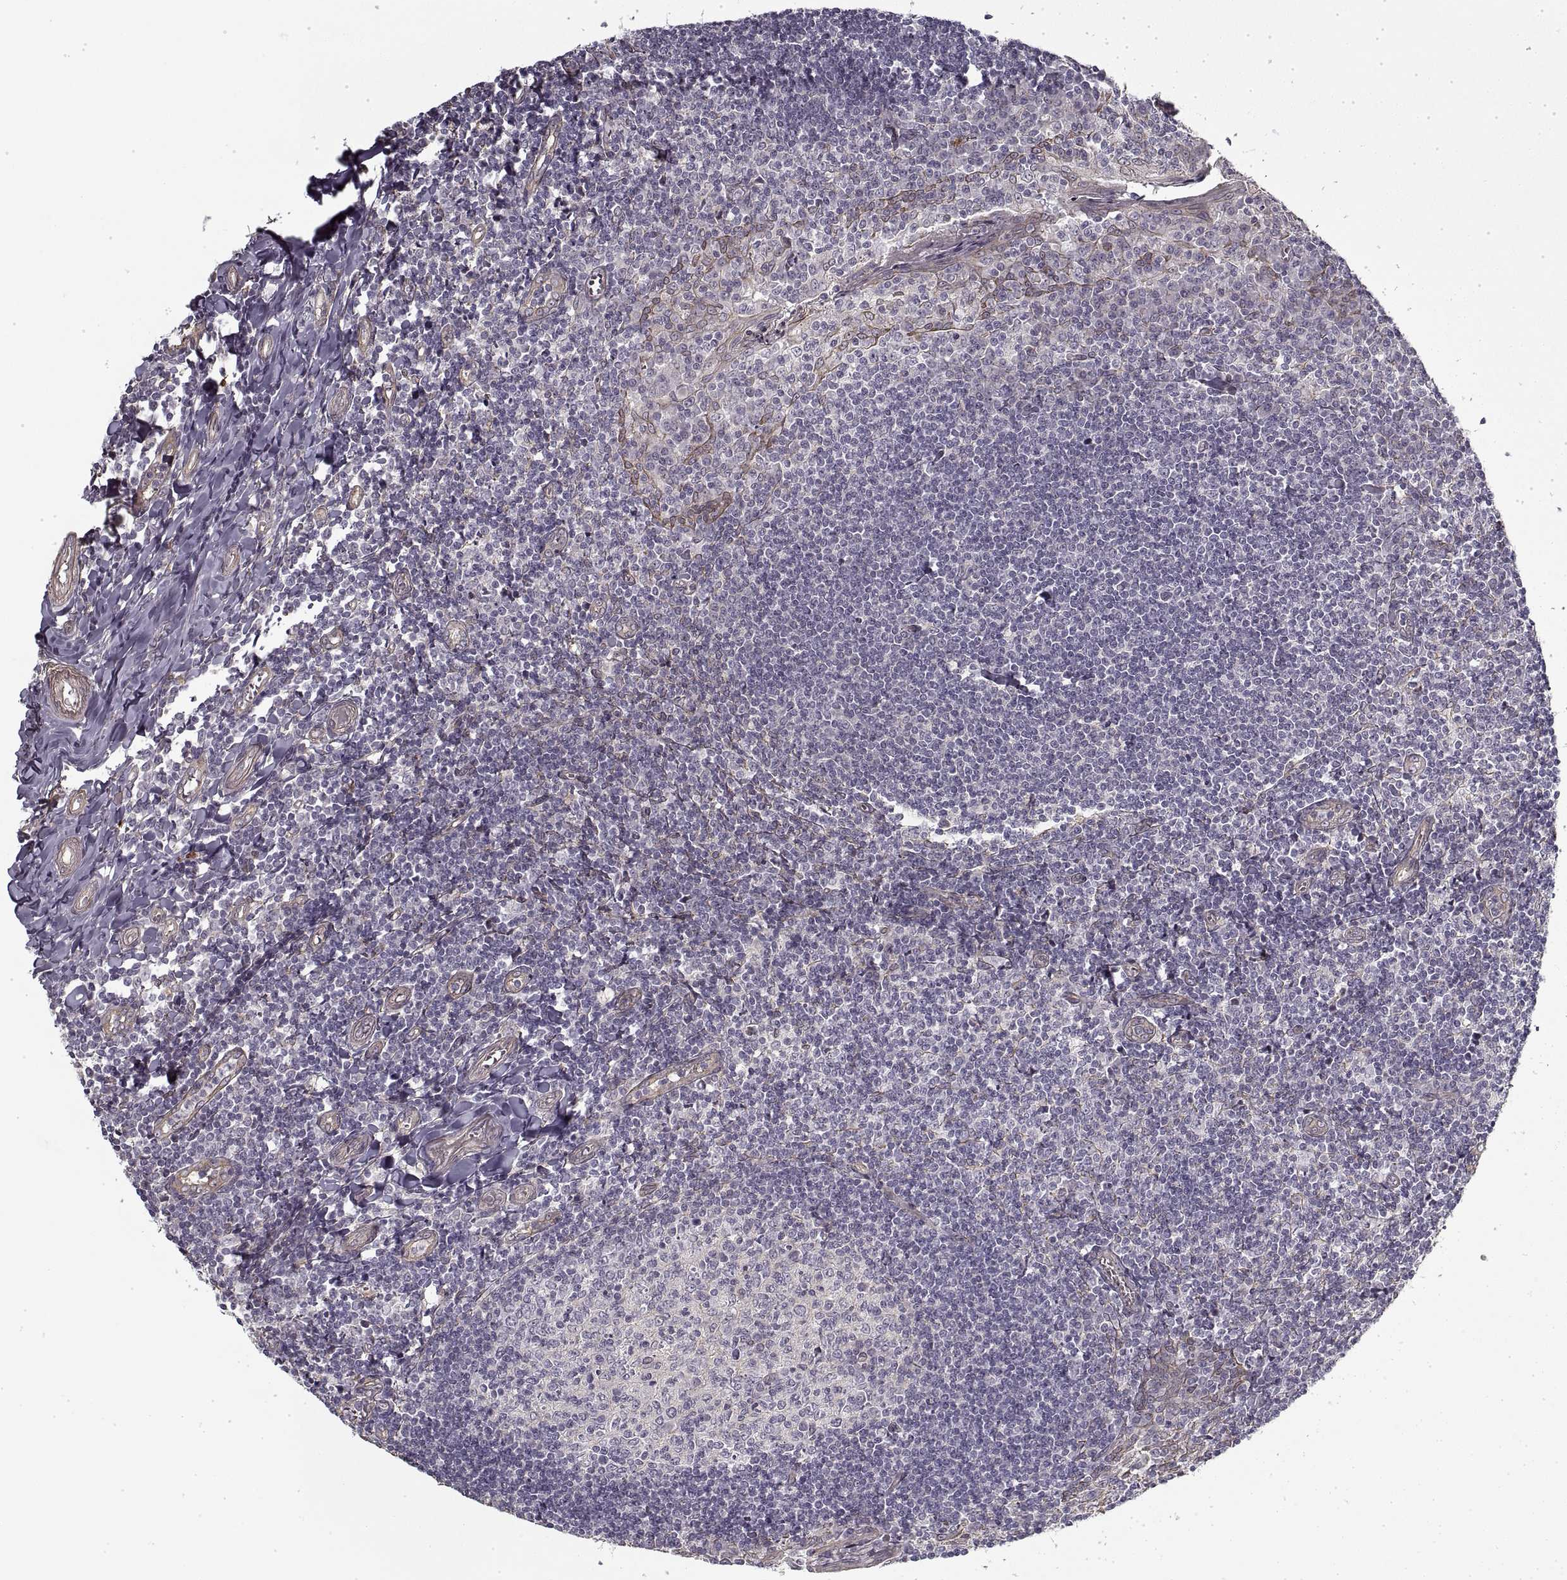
{"staining": {"intensity": "negative", "quantity": "none", "location": "none"}, "tissue": "tonsil", "cell_type": "Germinal center cells", "image_type": "normal", "snomed": [{"axis": "morphology", "description": "Normal tissue, NOS"}, {"axis": "topography", "description": "Tonsil"}], "caption": "This micrograph is of unremarkable tonsil stained with IHC to label a protein in brown with the nuclei are counter-stained blue. There is no staining in germinal center cells. Nuclei are stained in blue.", "gene": "LAMB2", "patient": {"sex": "female", "age": 12}}